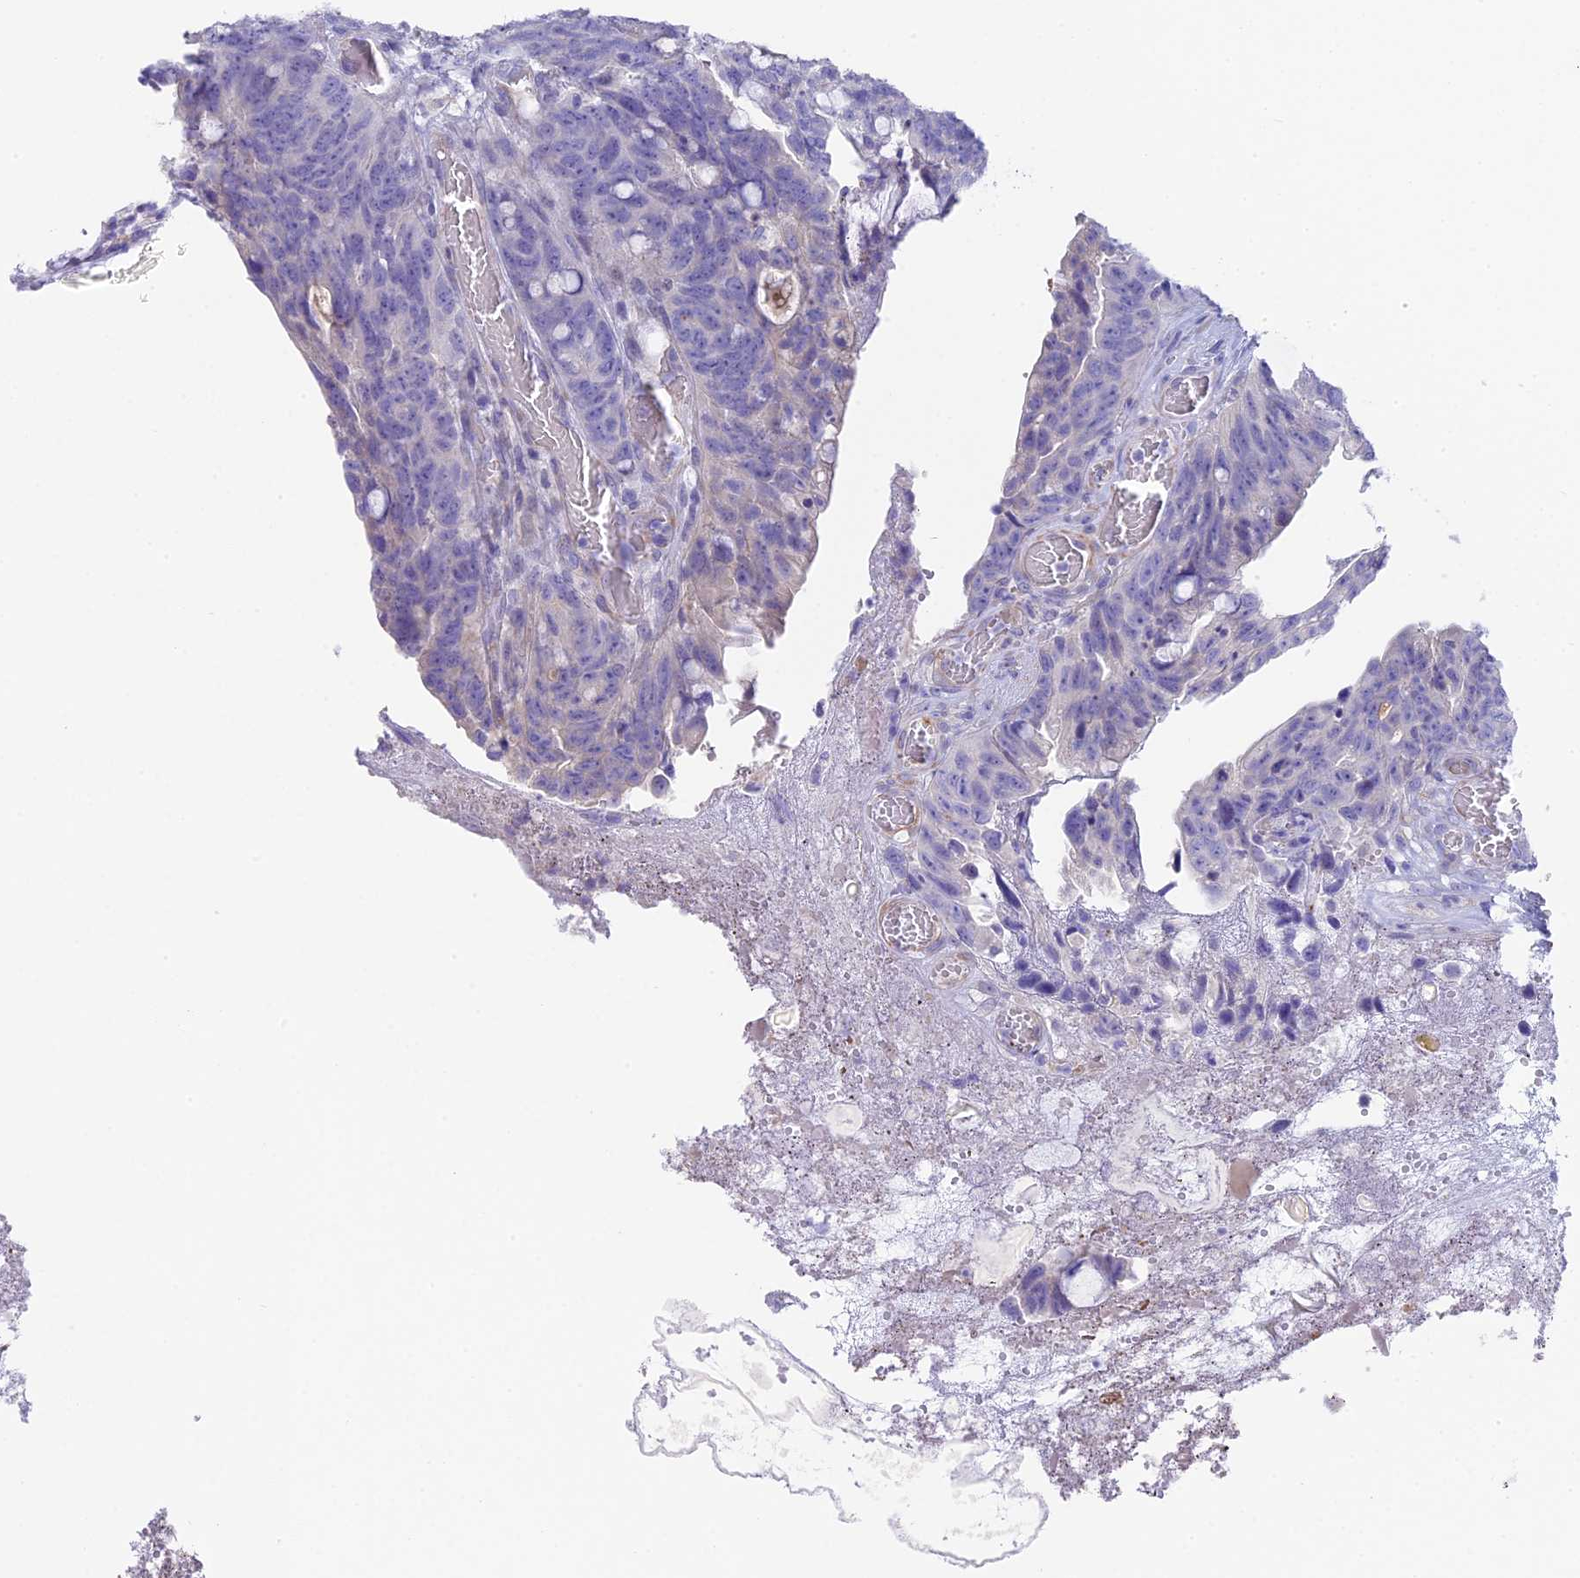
{"staining": {"intensity": "negative", "quantity": "none", "location": "none"}, "tissue": "colorectal cancer", "cell_type": "Tumor cells", "image_type": "cancer", "snomed": [{"axis": "morphology", "description": "Adenocarcinoma, NOS"}, {"axis": "topography", "description": "Colon"}], "caption": "A histopathology image of colorectal cancer stained for a protein reveals no brown staining in tumor cells.", "gene": "TACSTD2", "patient": {"sex": "female", "age": 82}}